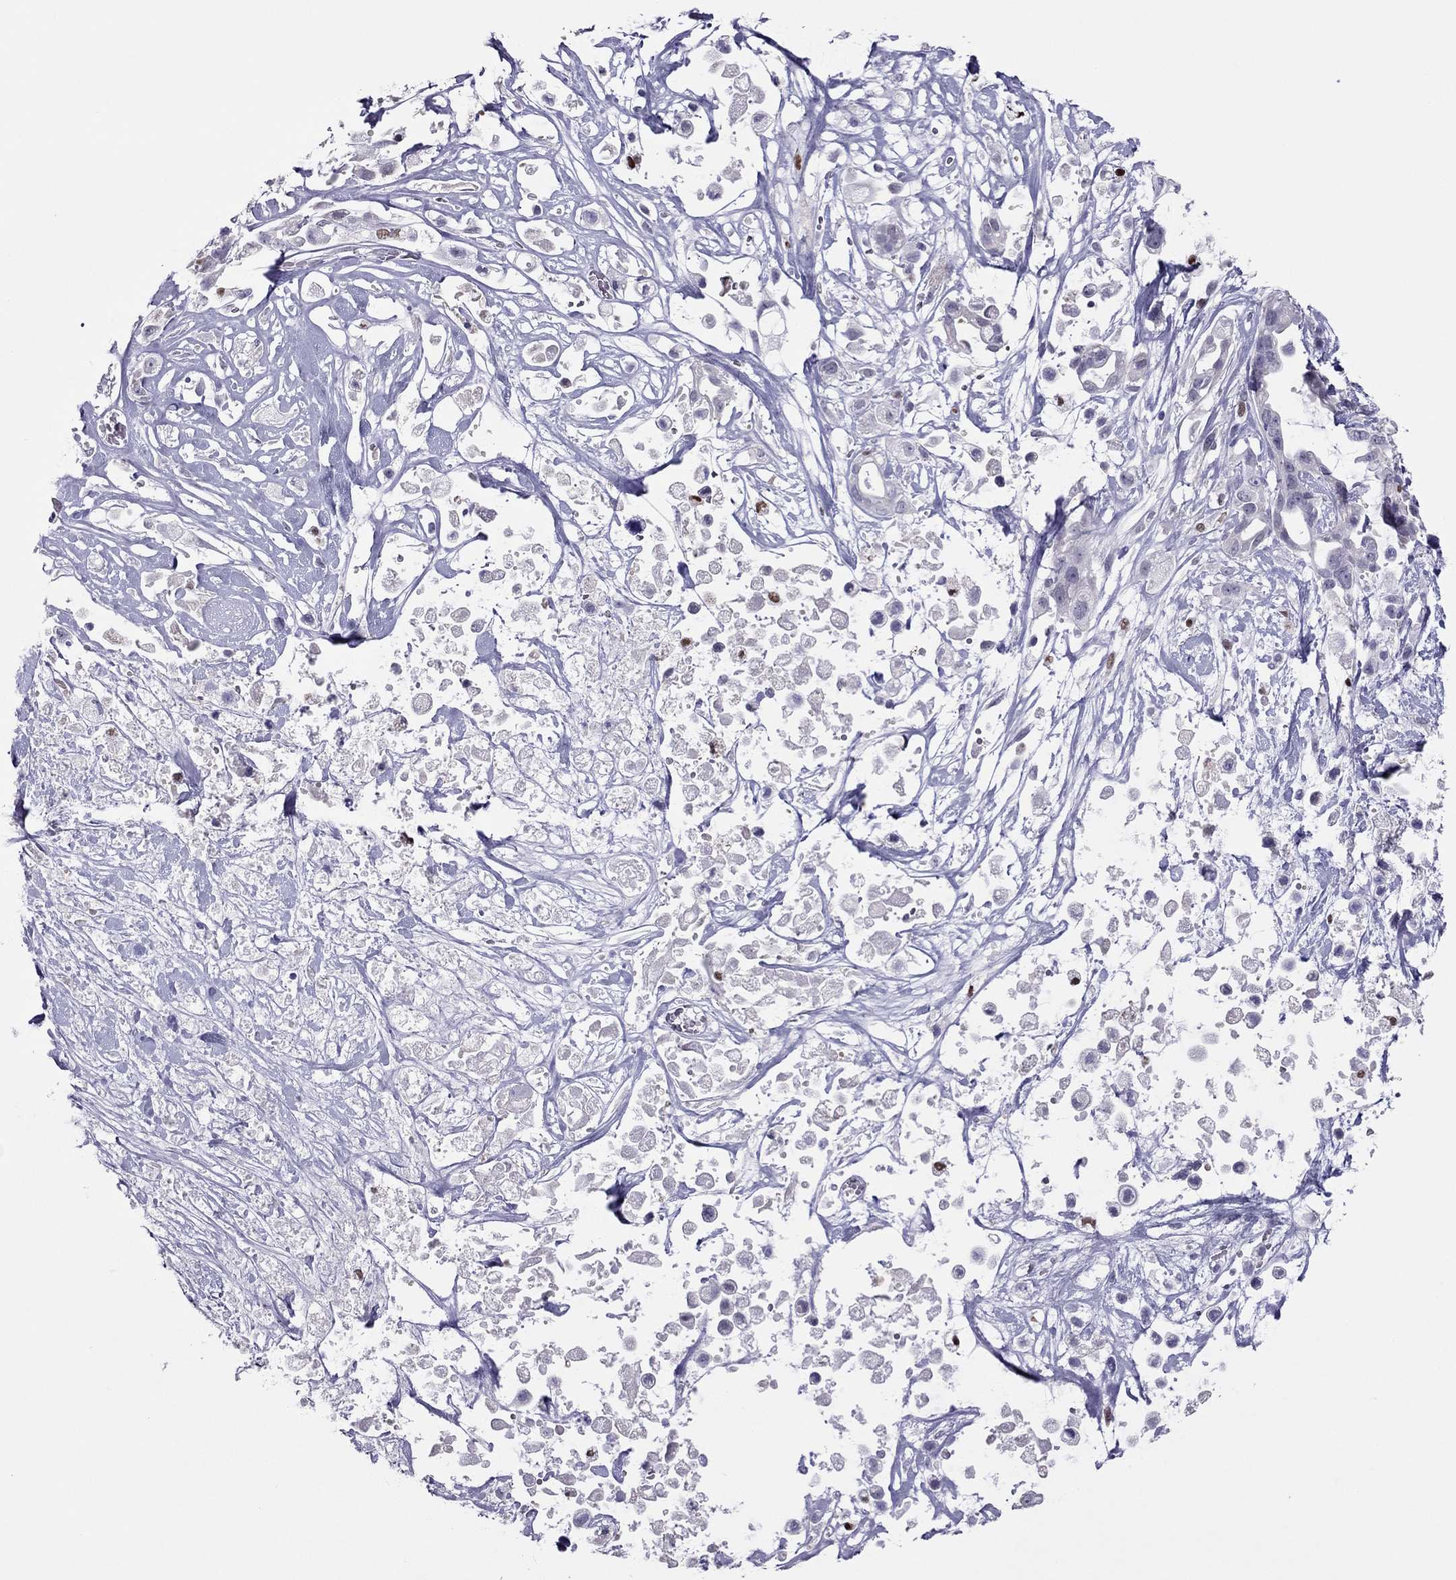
{"staining": {"intensity": "negative", "quantity": "none", "location": "none"}, "tissue": "pancreatic cancer", "cell_type": "Tumor cells", "image_type": "cancer", "snomed": [{"axis": "morphology", "description": "Adenocarcinoma, NOS"}, {"axis": "topography", "description": "Pancreas"}], "caption": "DAB immunohistochemical staining of pancreatic adenocarcinoma shows no significant expression in tumor cells. (Immunohistochemistry, brightfield microscopy, high magnification).", "gene": "SPINT3", "patient": {"sex": "male", "age": 44}}